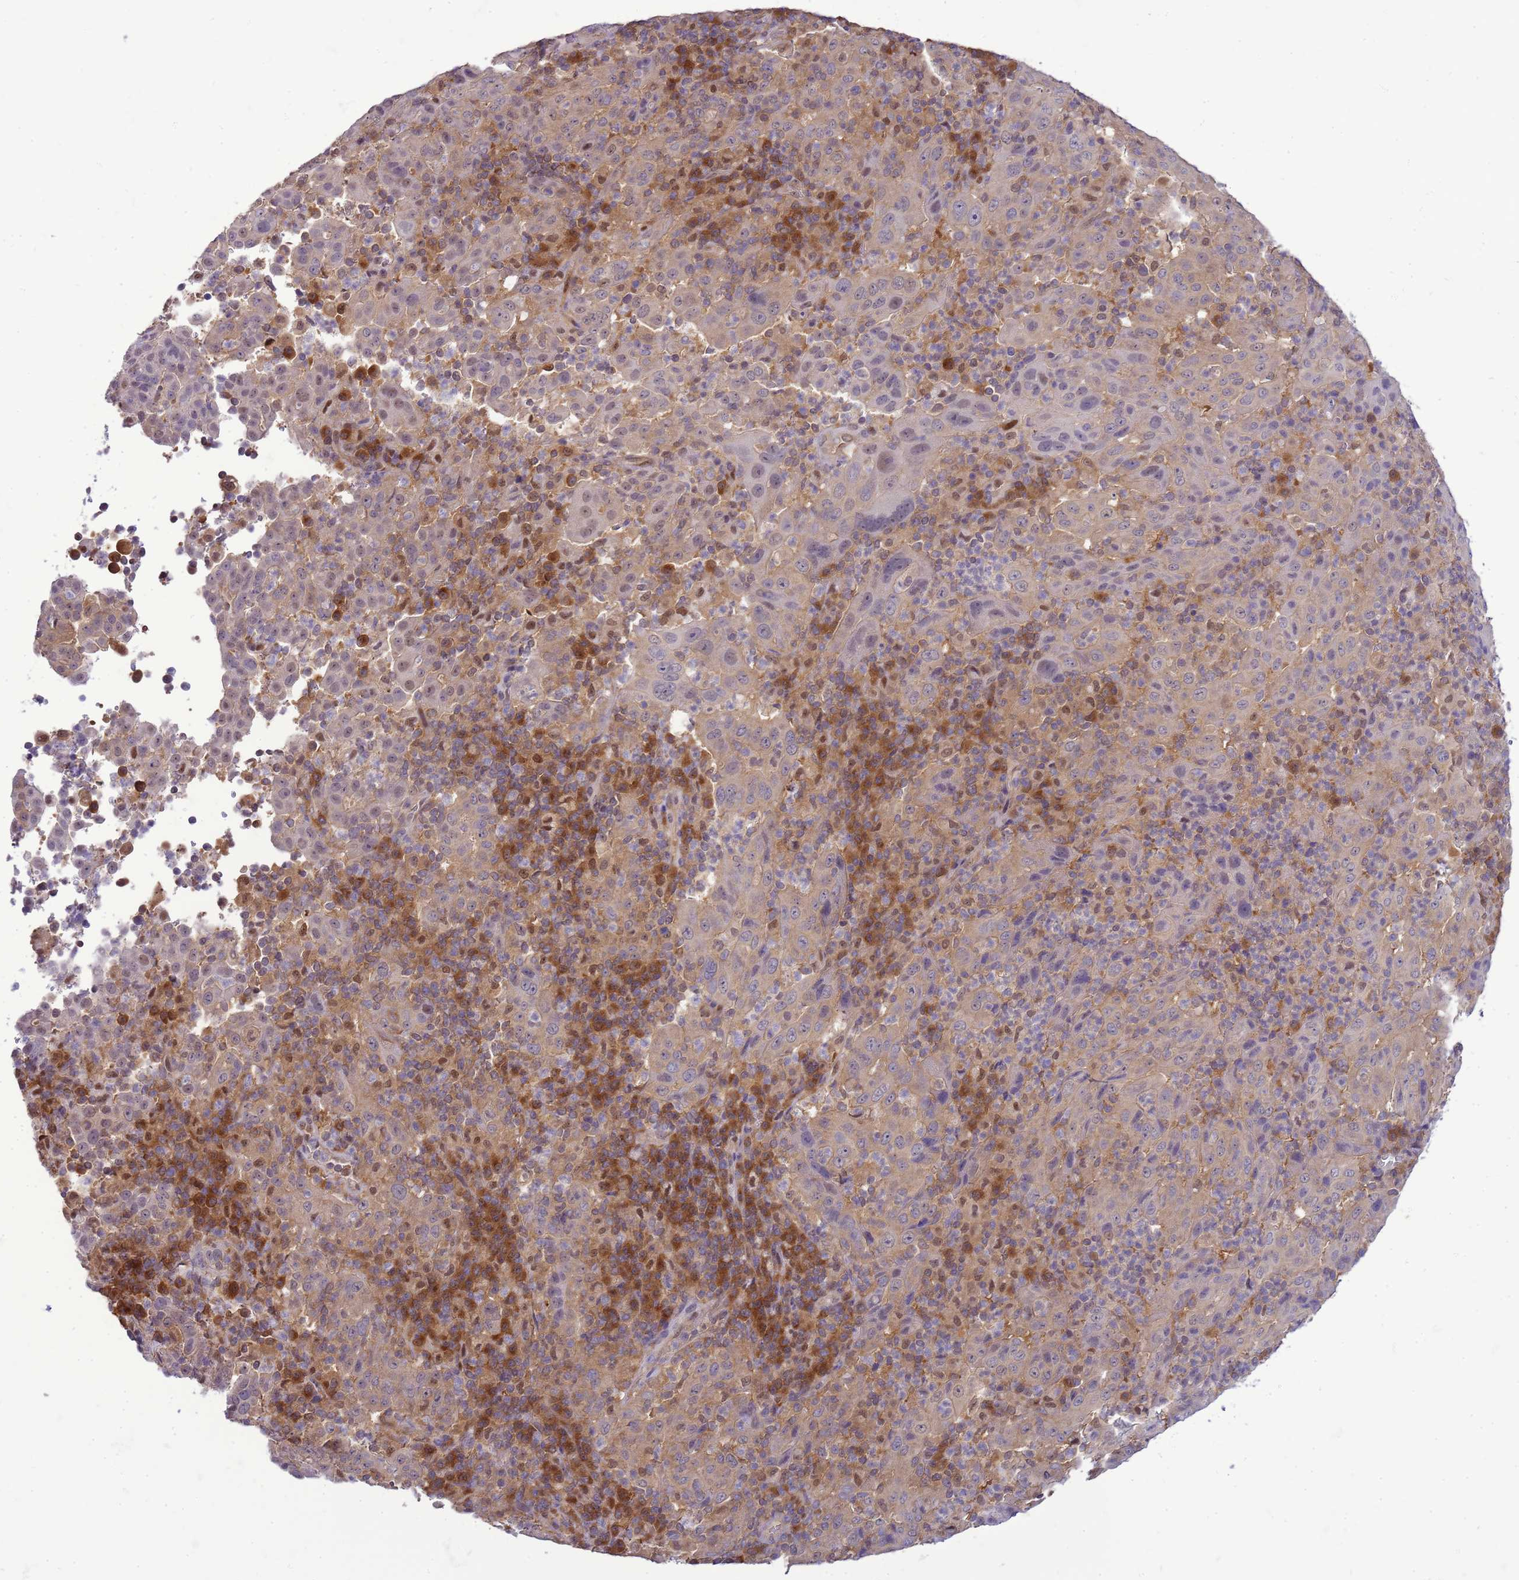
{"staining": {"intensity": "weak", "quantity": ">75%", "location": "cytoplasmic/membranous"}, "tissue": "pancreatic cancer", "cell_type": "Tumor cells", "image_type": "cancer", "snomed": [{"axis": "morphology", "description": "Adenocarcinoma, NOS"}, {"axis": "topography", "description": "Pancreas"}], "caption": "Immunohistochemistry of pancreatic adenocarcinoma demonstrates low levels of weak cytoplasmic/membranous expression in approximately >75% of tumor cells.", "gene": "DDI2", "patient": {"sex": "male", "age": 63}}